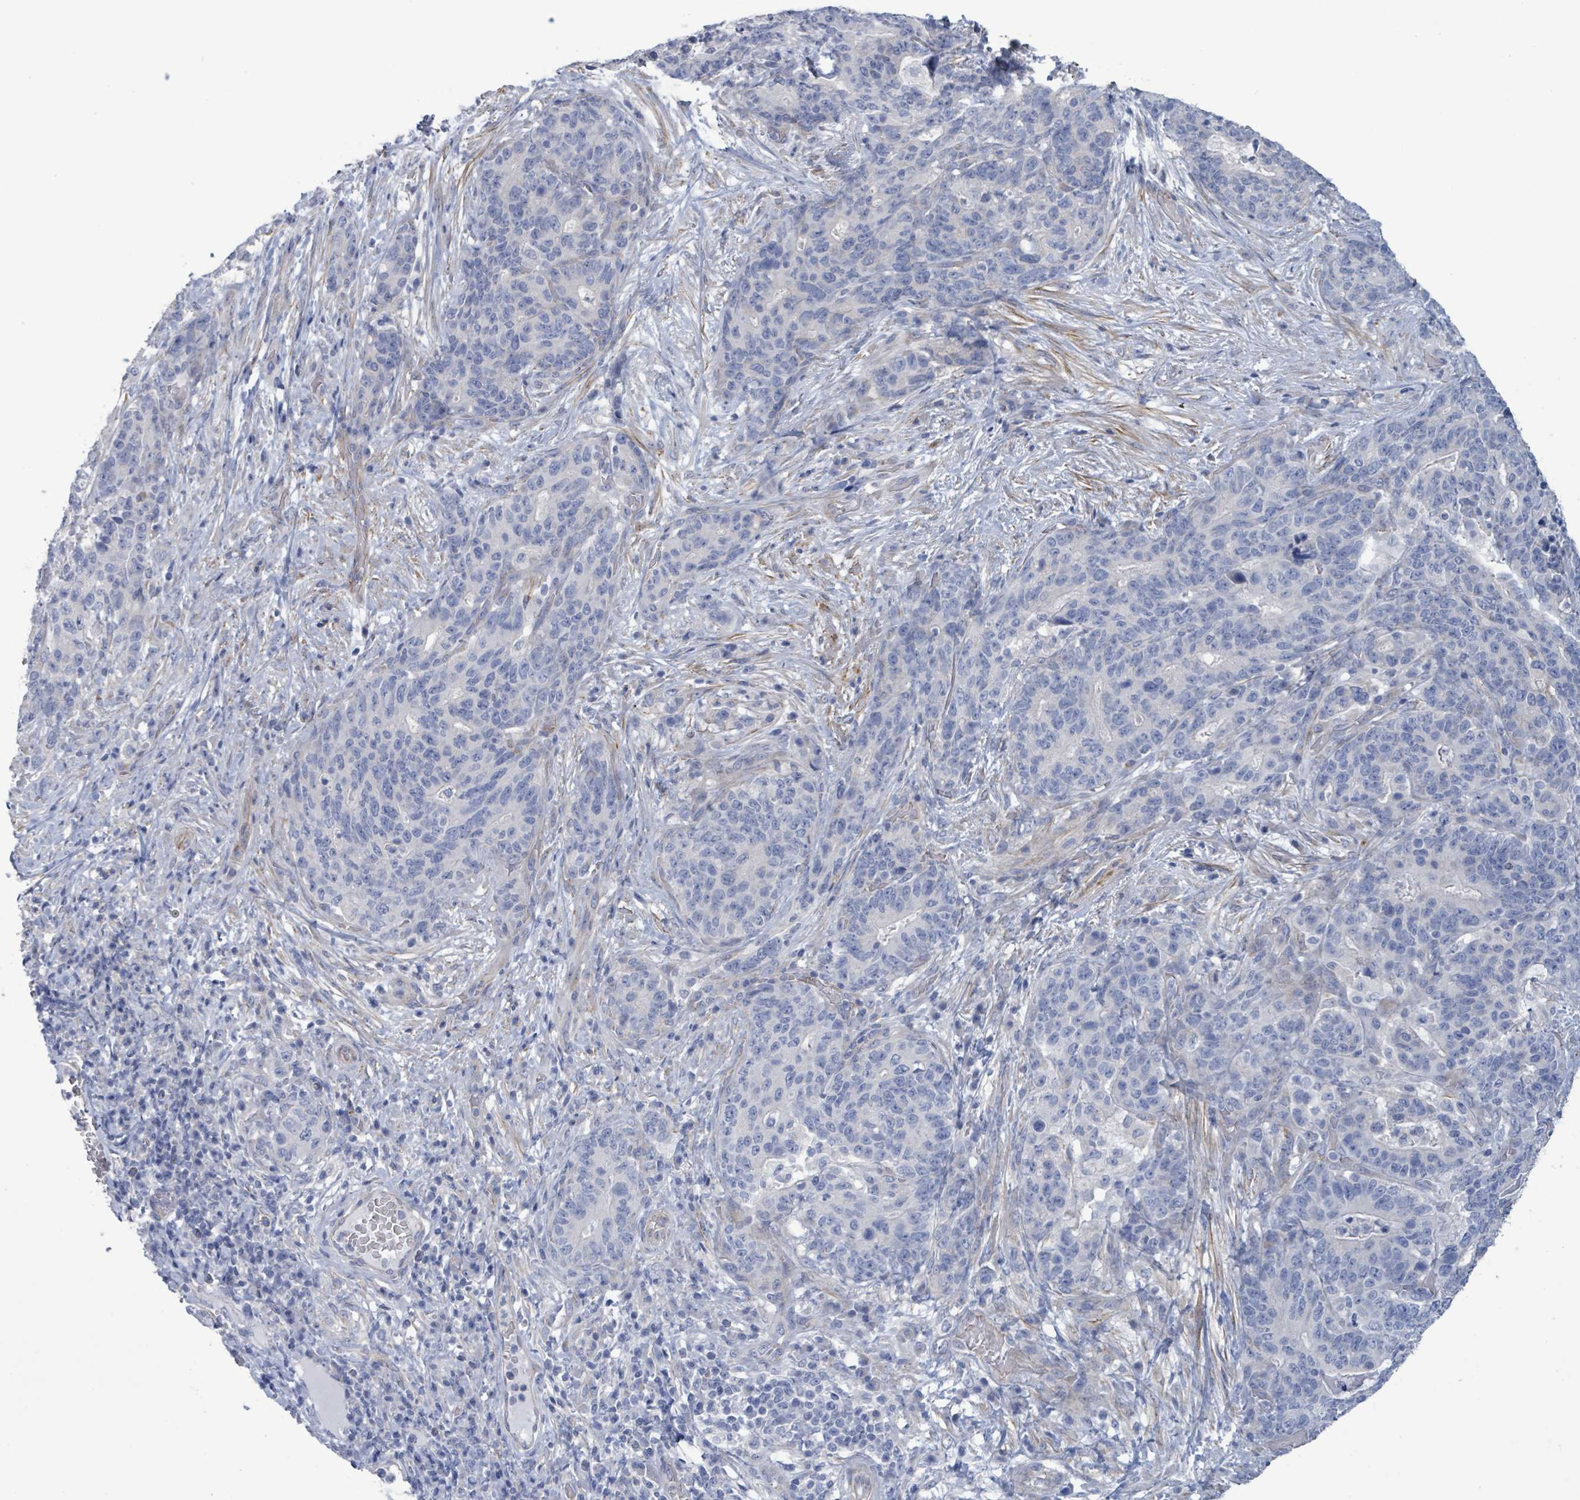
{"staining": {"intensity": "negative", "quantity": "none", "location": "none"}, "tissue": "stomach cancer", "cell_type": "Tumor cells", "image_type": "cancer", "snomed": [{"axis": "morphology", "description": "Normal tissue, NOS"}, {"axis": "morphology", "description": "Adenocarcinoma, NOS"}, {"axis": "topography", "description": "Stomach"}], "caption": "Tumor cells show no significant protein positivity in adenocarcinoma (stomach).", "gene": "PKLR", "patient": {"sex": "female", "age": 64}}